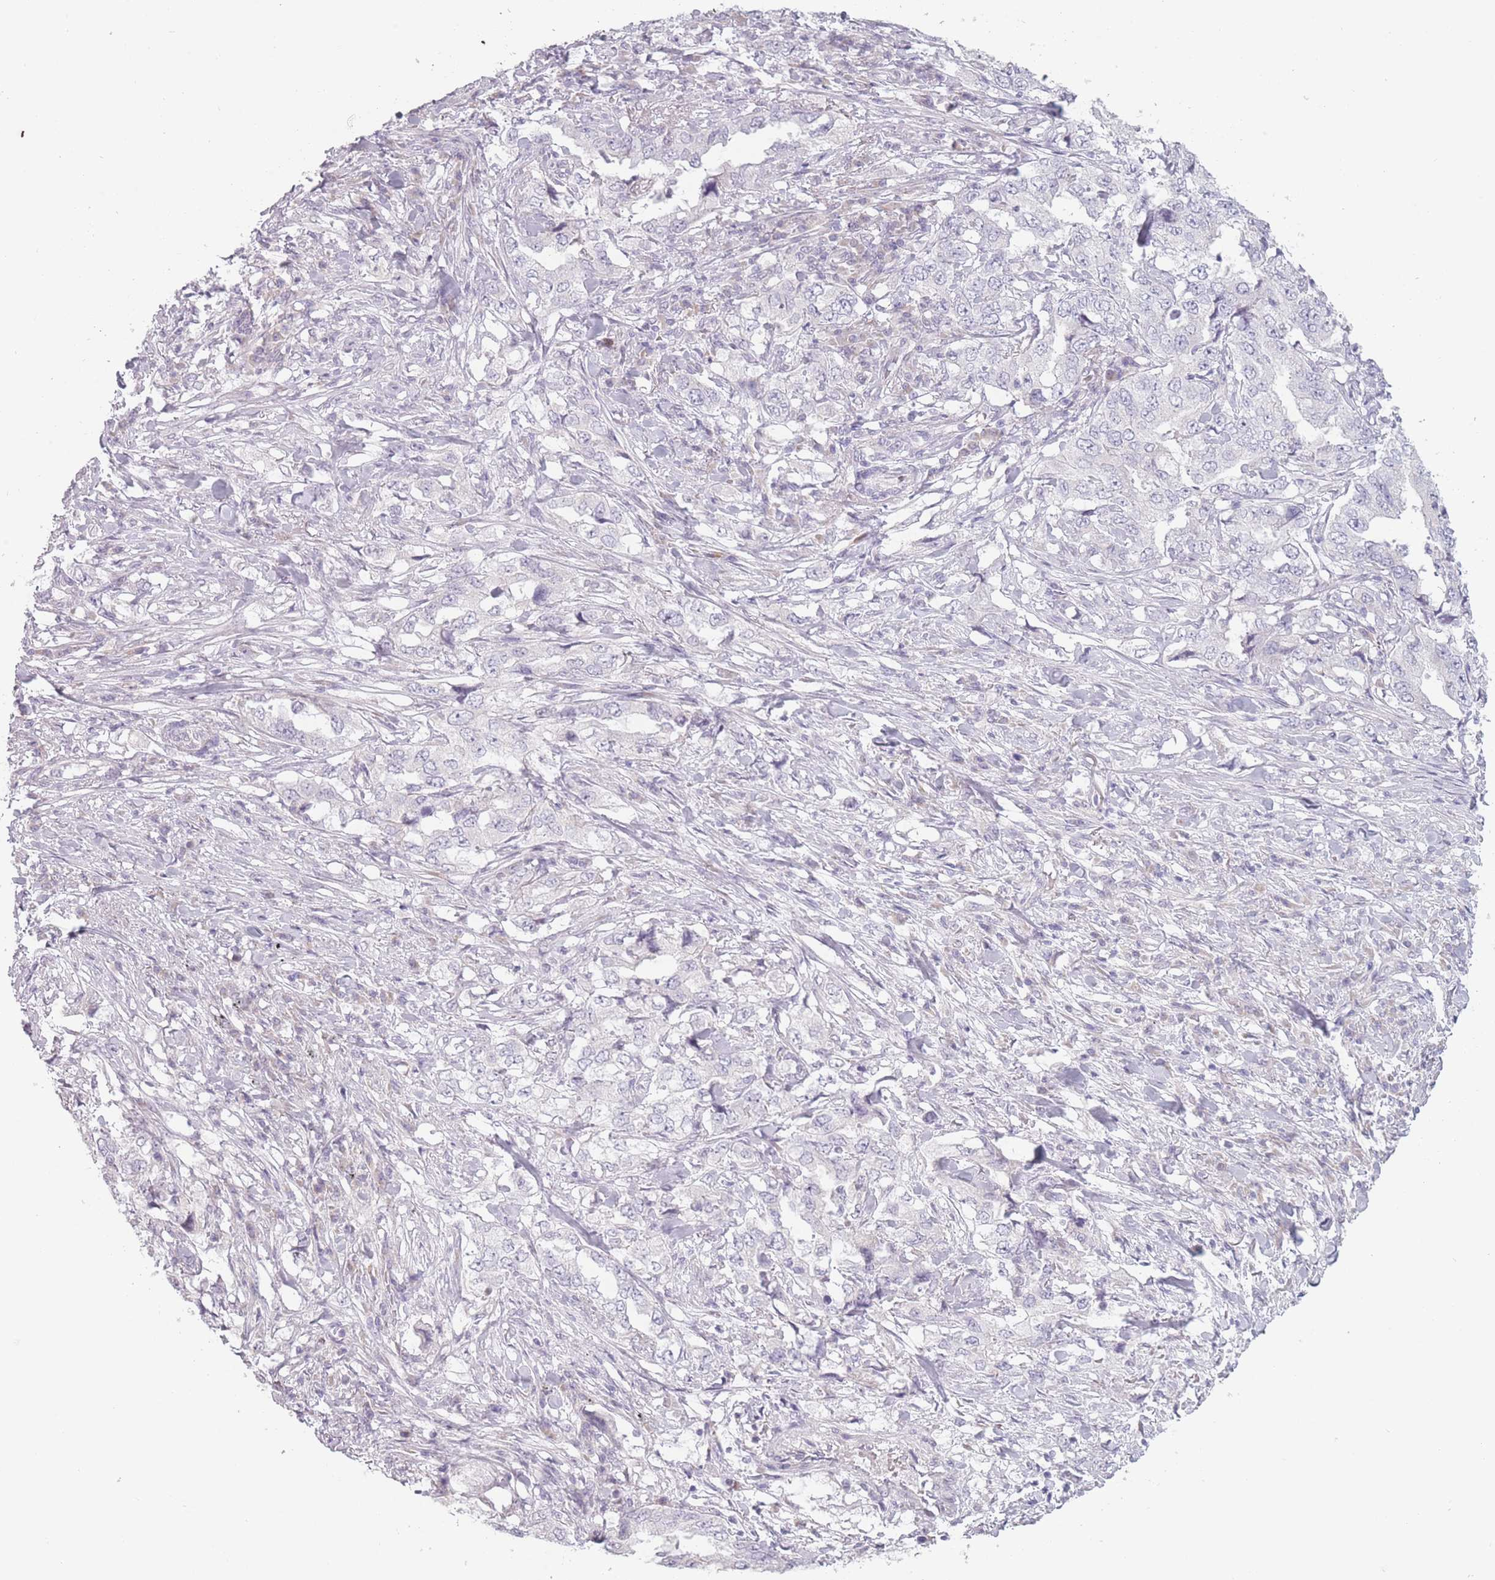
{"staining": {"intensity": "negative", "quantity": "none", "location": "none"}, "tissue": "lung cancer", "cell_type": "Tumor cells", "image_type": "cancer", "snomed": [{"axis": "morphology", "description": "Adenocarcinoma, NOS"}, {"axis": "topography", "description": "Lung"}], "caption": "Immunohistochemical staining of human lung adenocarcinoma exhibits no significant staining in tumor cells.", "gene": "RASL10B", "patient": {"sex": "female", "age": 51}}